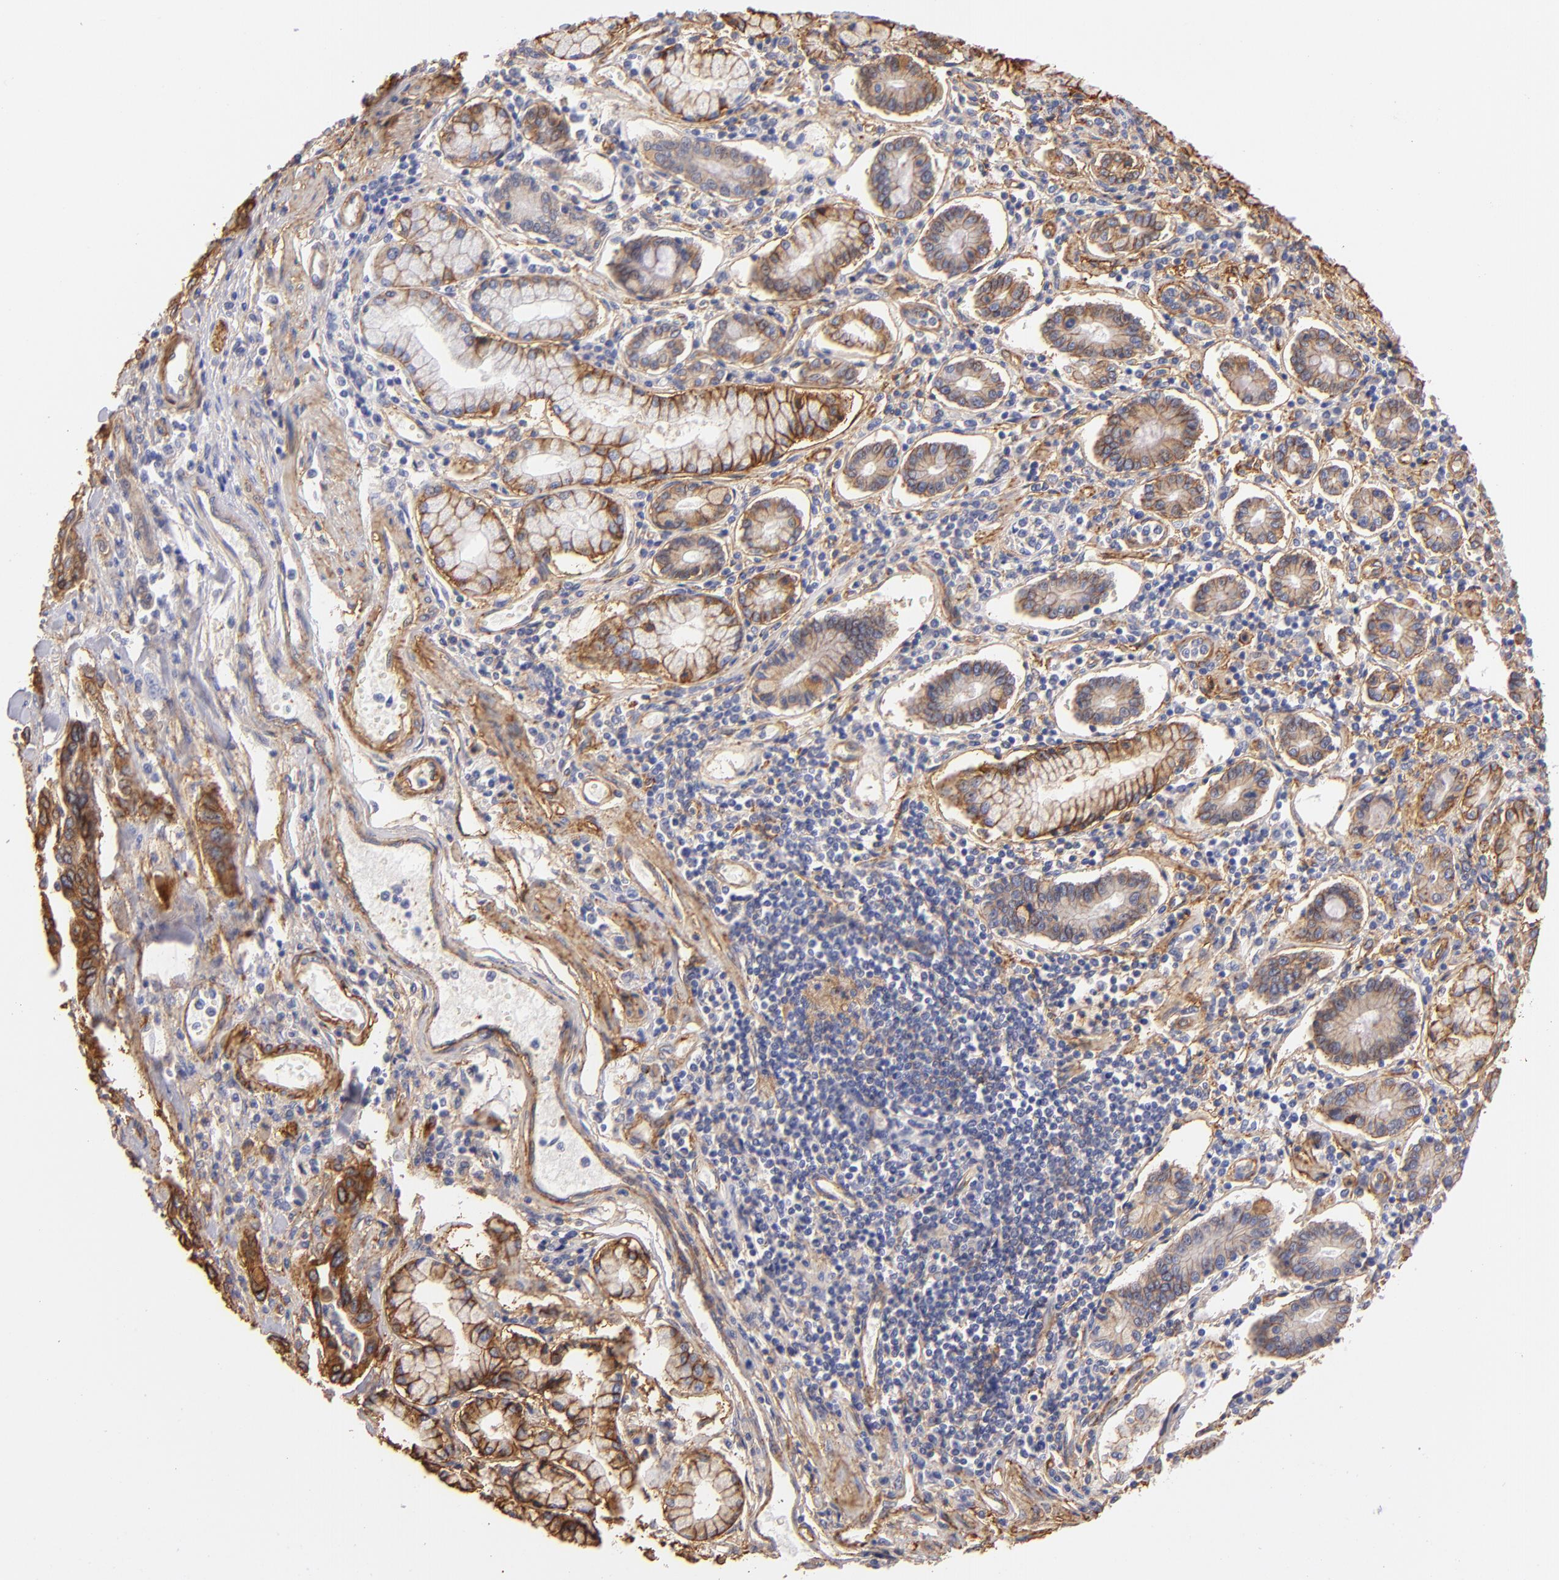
{"staining": {"intensity": "strong", "quantity": ">75%", "location": "cytoplasmic/membranous"}, "tissue": "pancreatic cancer", "cell_type": "Tumor cells", "image_type": "cancer", "snomed": [{"axis": "morphology", "description": "Adenocarcinoma, NOS"}, {"axis": "topography", "description": "Pancreas"}], "caption": "Protein expression analysis of pancreatic cancer (adenocarcinoma) exhibits strong cytoplasmic/membranous positivity in about >75% of tumor cells.", "gene": "CD151", "patient": {"sex": "female", "age": 57}}